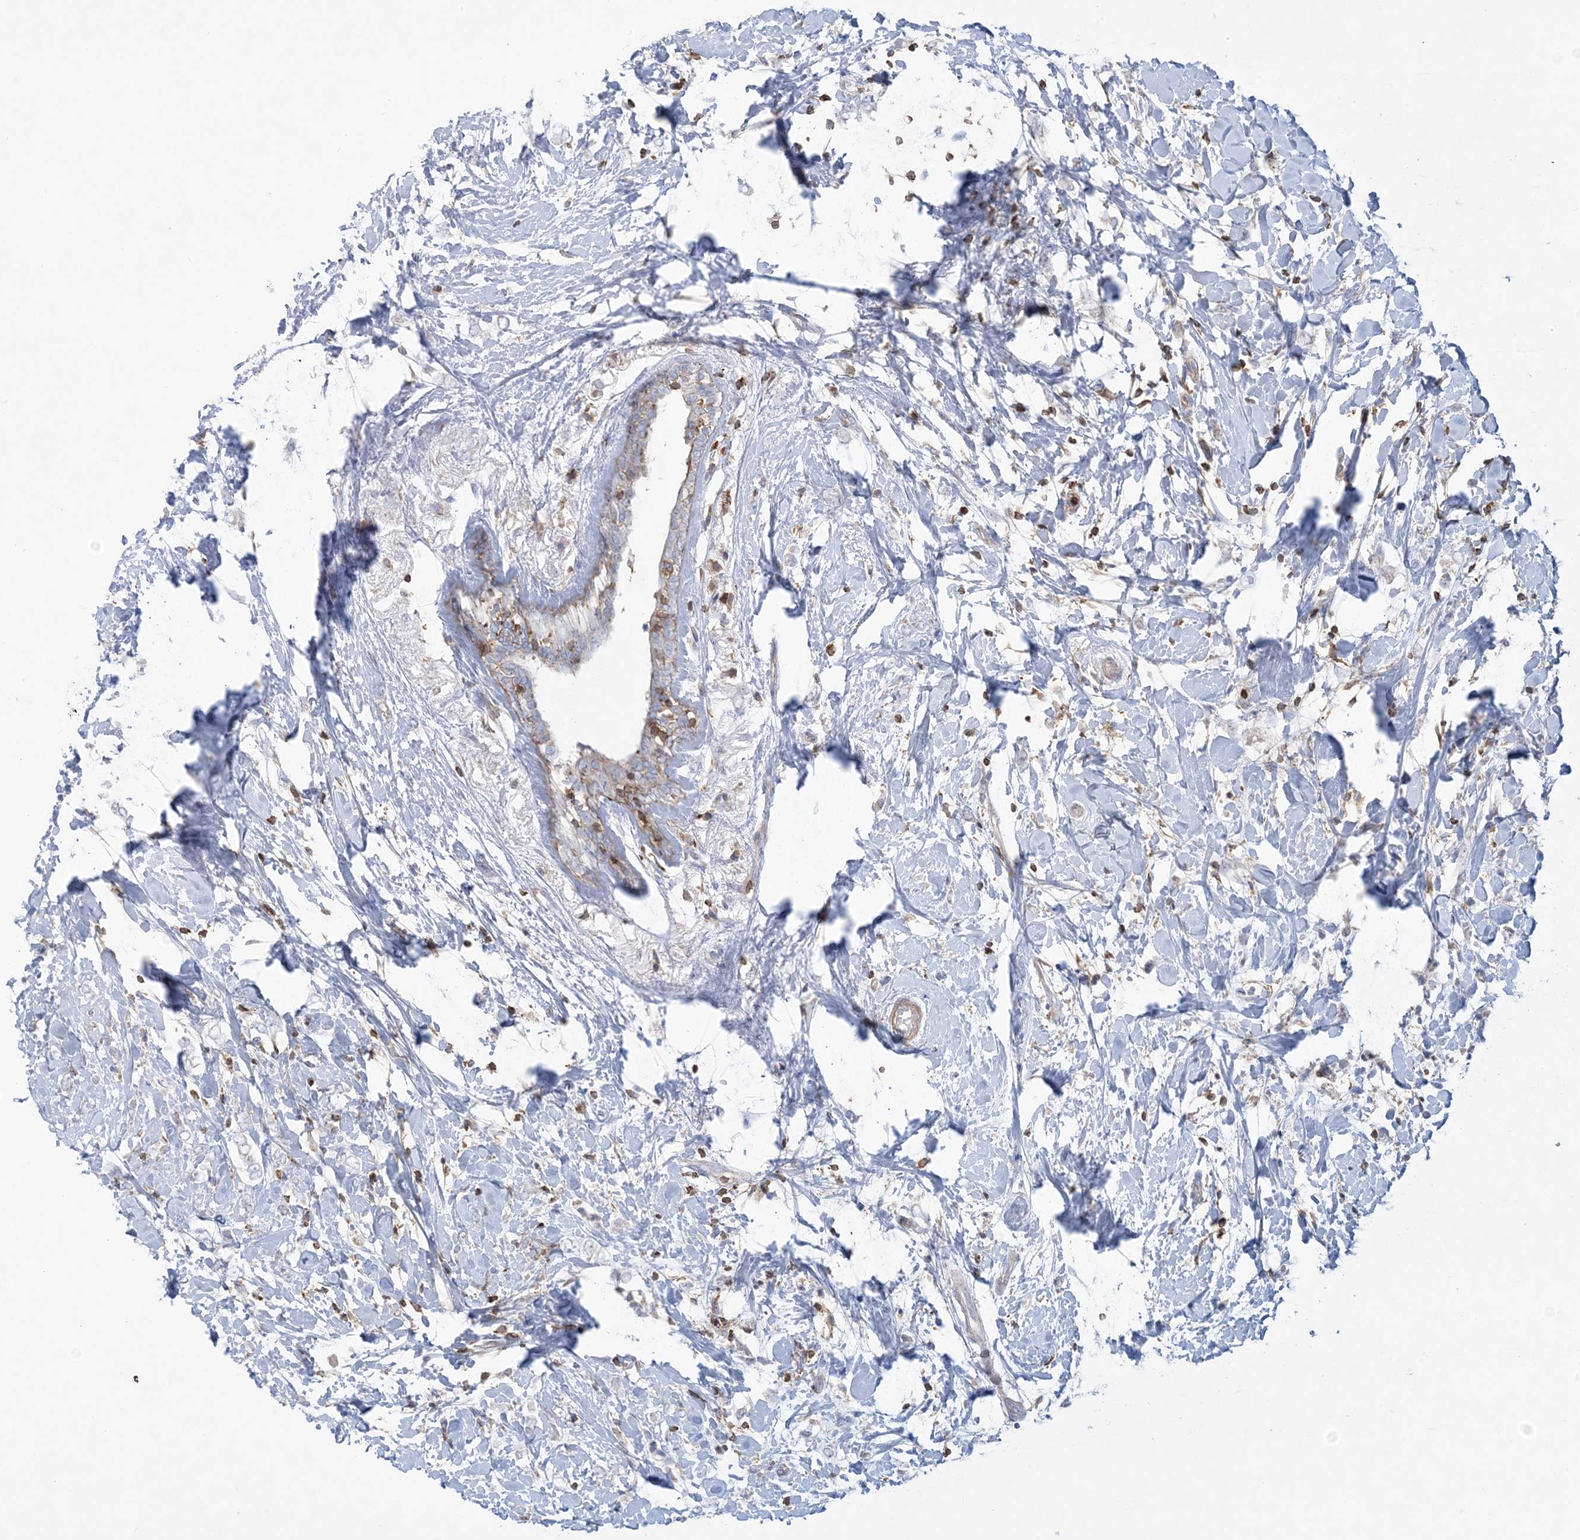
{"staining": {"intensity": "negative", "quantity": "none", "location": "none"}, "tissue": "breast cancer", "cell_type": "Tumor cells", "image_type": "cancer", "snomed": [{"axis": "morphology", "description": "Normal tissue, NOS"}, {"axis": "morphology", "description": "Lobular carcinoma"}, {"axis": "topography", "description": "Breast"}], "caption": "This is an IHC histopathology image of breast cancer. There is no positivity in tumor cells.", "gene": "ARHGAP30", "patient": {"sex": "female", "age": 47}}